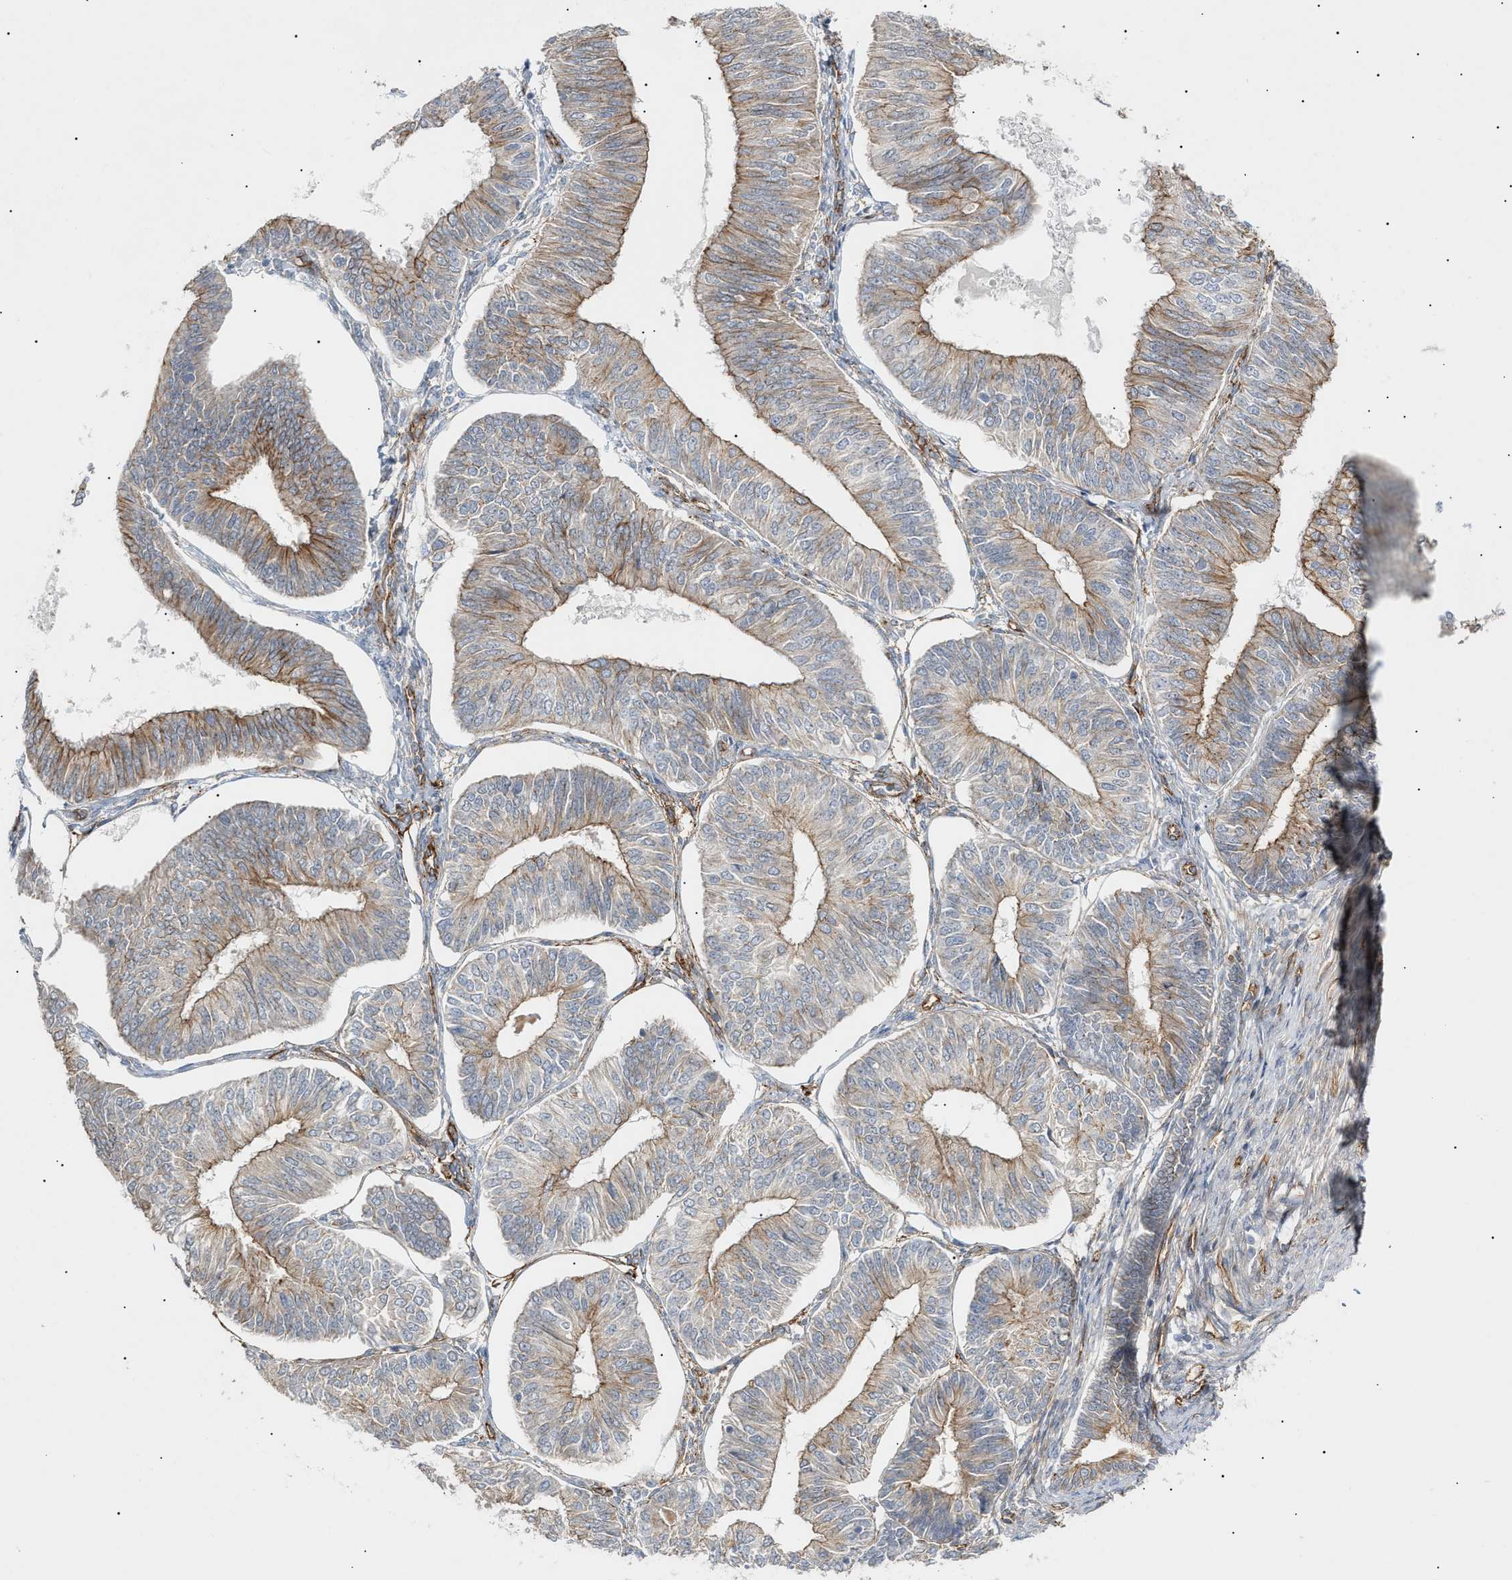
{"staining": {"intensity": "moderate", "quantity": "25%-75%", "location": "cytoplasmic/membranous"}, "tissue": "endometrial cancer", "cell_type": "Tumor cells", "image_type": "cancer", "snomed": [{"axis": "morphology", "description": "Adenocarcinoma, NOS"}, {"axis": "topography", "description": "Endometrium"}], "caption": "A medium amount of moderate cytoplasmic/membranous staining is identified in about 25%-75% of tumor cells in endometrial cancer tissue. (DAB (3,3'-diaminobenzidine) = brown stain, brightfield microscopy at high magnification).", "gene": "ZFHX2", "patient": {"sex": "female", "age": 58}}